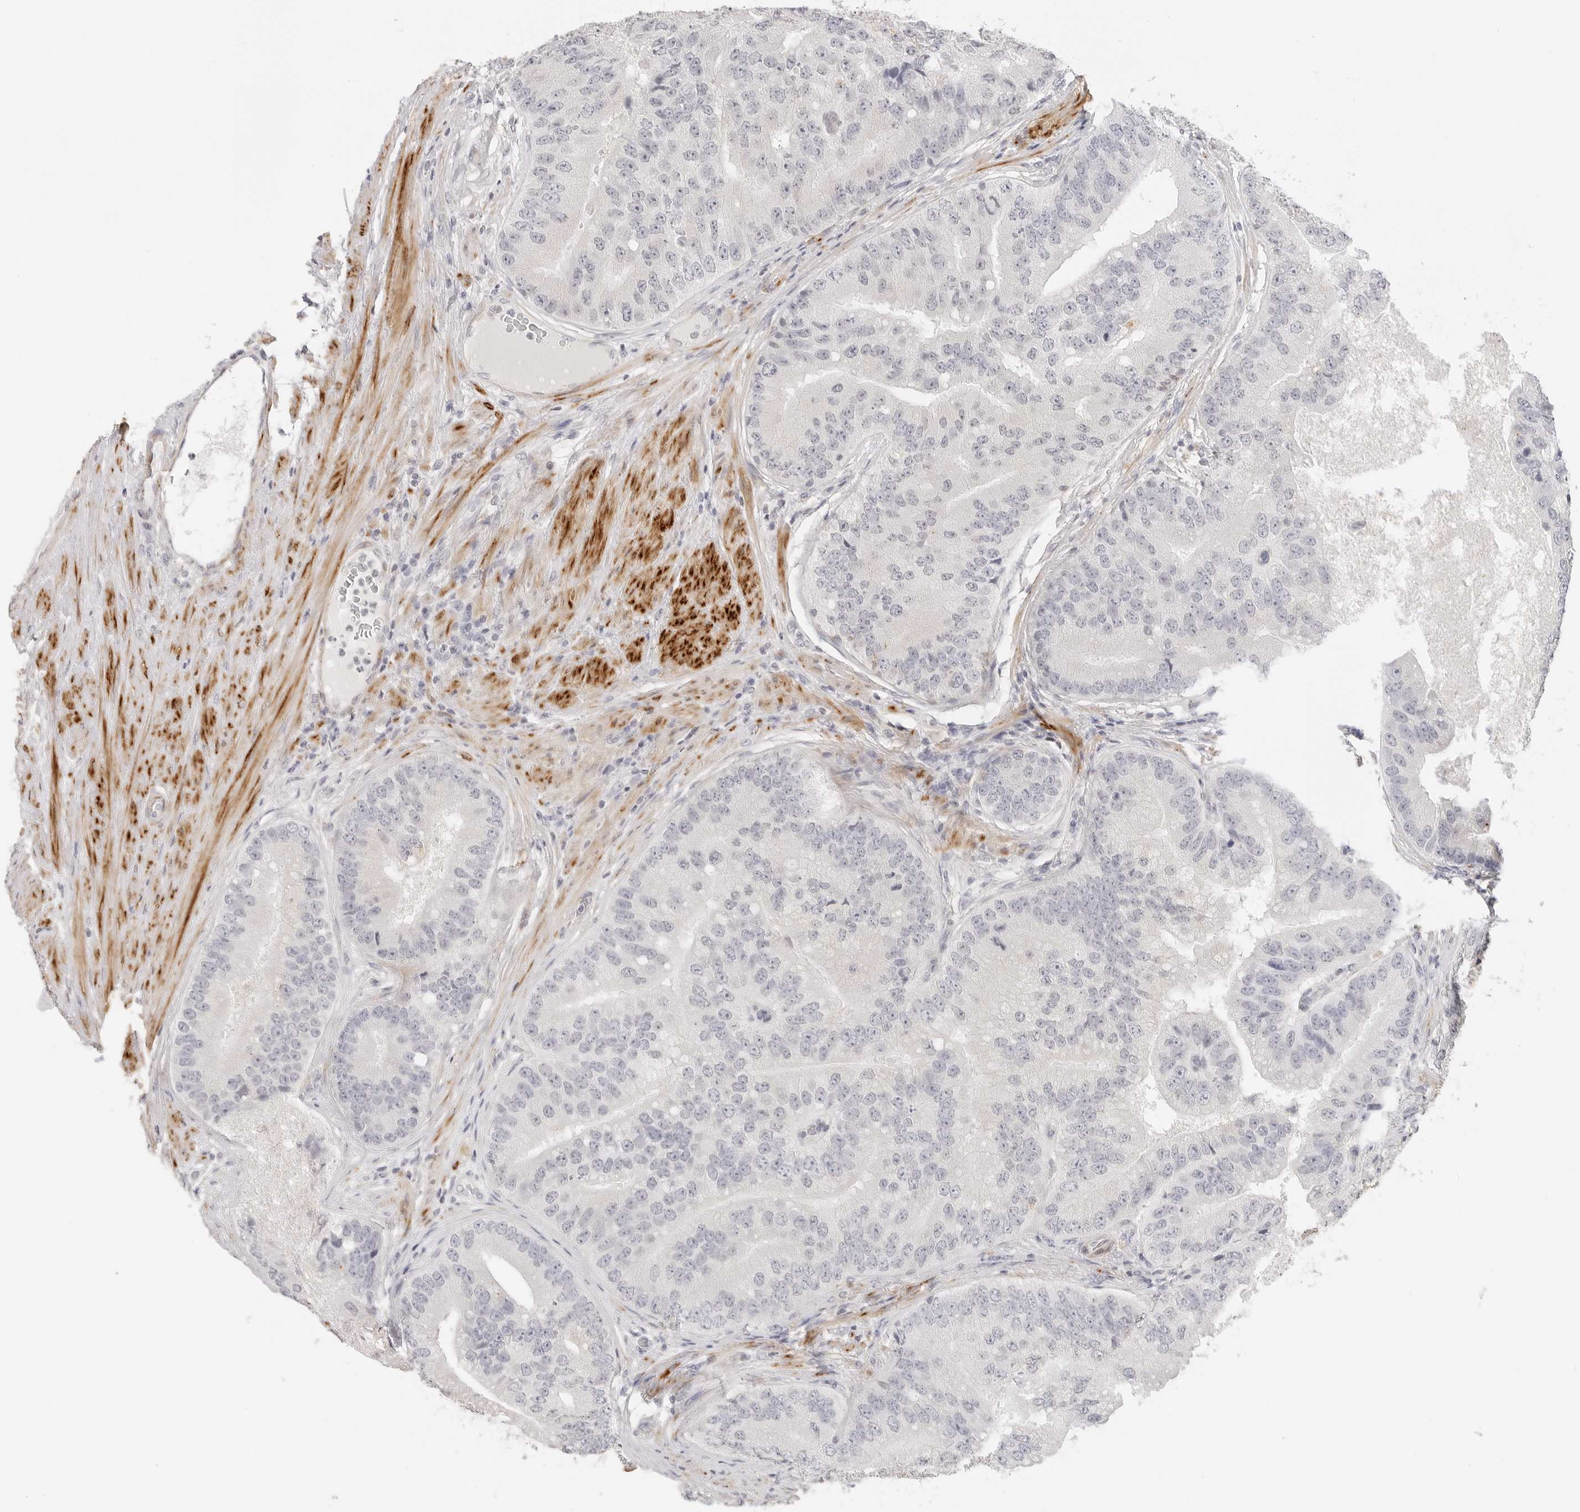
{"staining": {"intensity": "negative", "quantity": "none", "location": "none"}, "tissue": "prostate cancer", "cell_type": "Tumor cells", "image_type": "cancer", "snomed": [{"axis": "morphology", "description": "Adenocarcinoma, High grade"}, {"axis": "topography", "description": "Prostate"}], "caption": "Immunohistochemical staining of human adenocarcinoma (high-grade) (prostate) exhibits no significant positivity in tumor cells.", "gene": "PCDH19", "patient": {"sex": "male", "age": 70}}